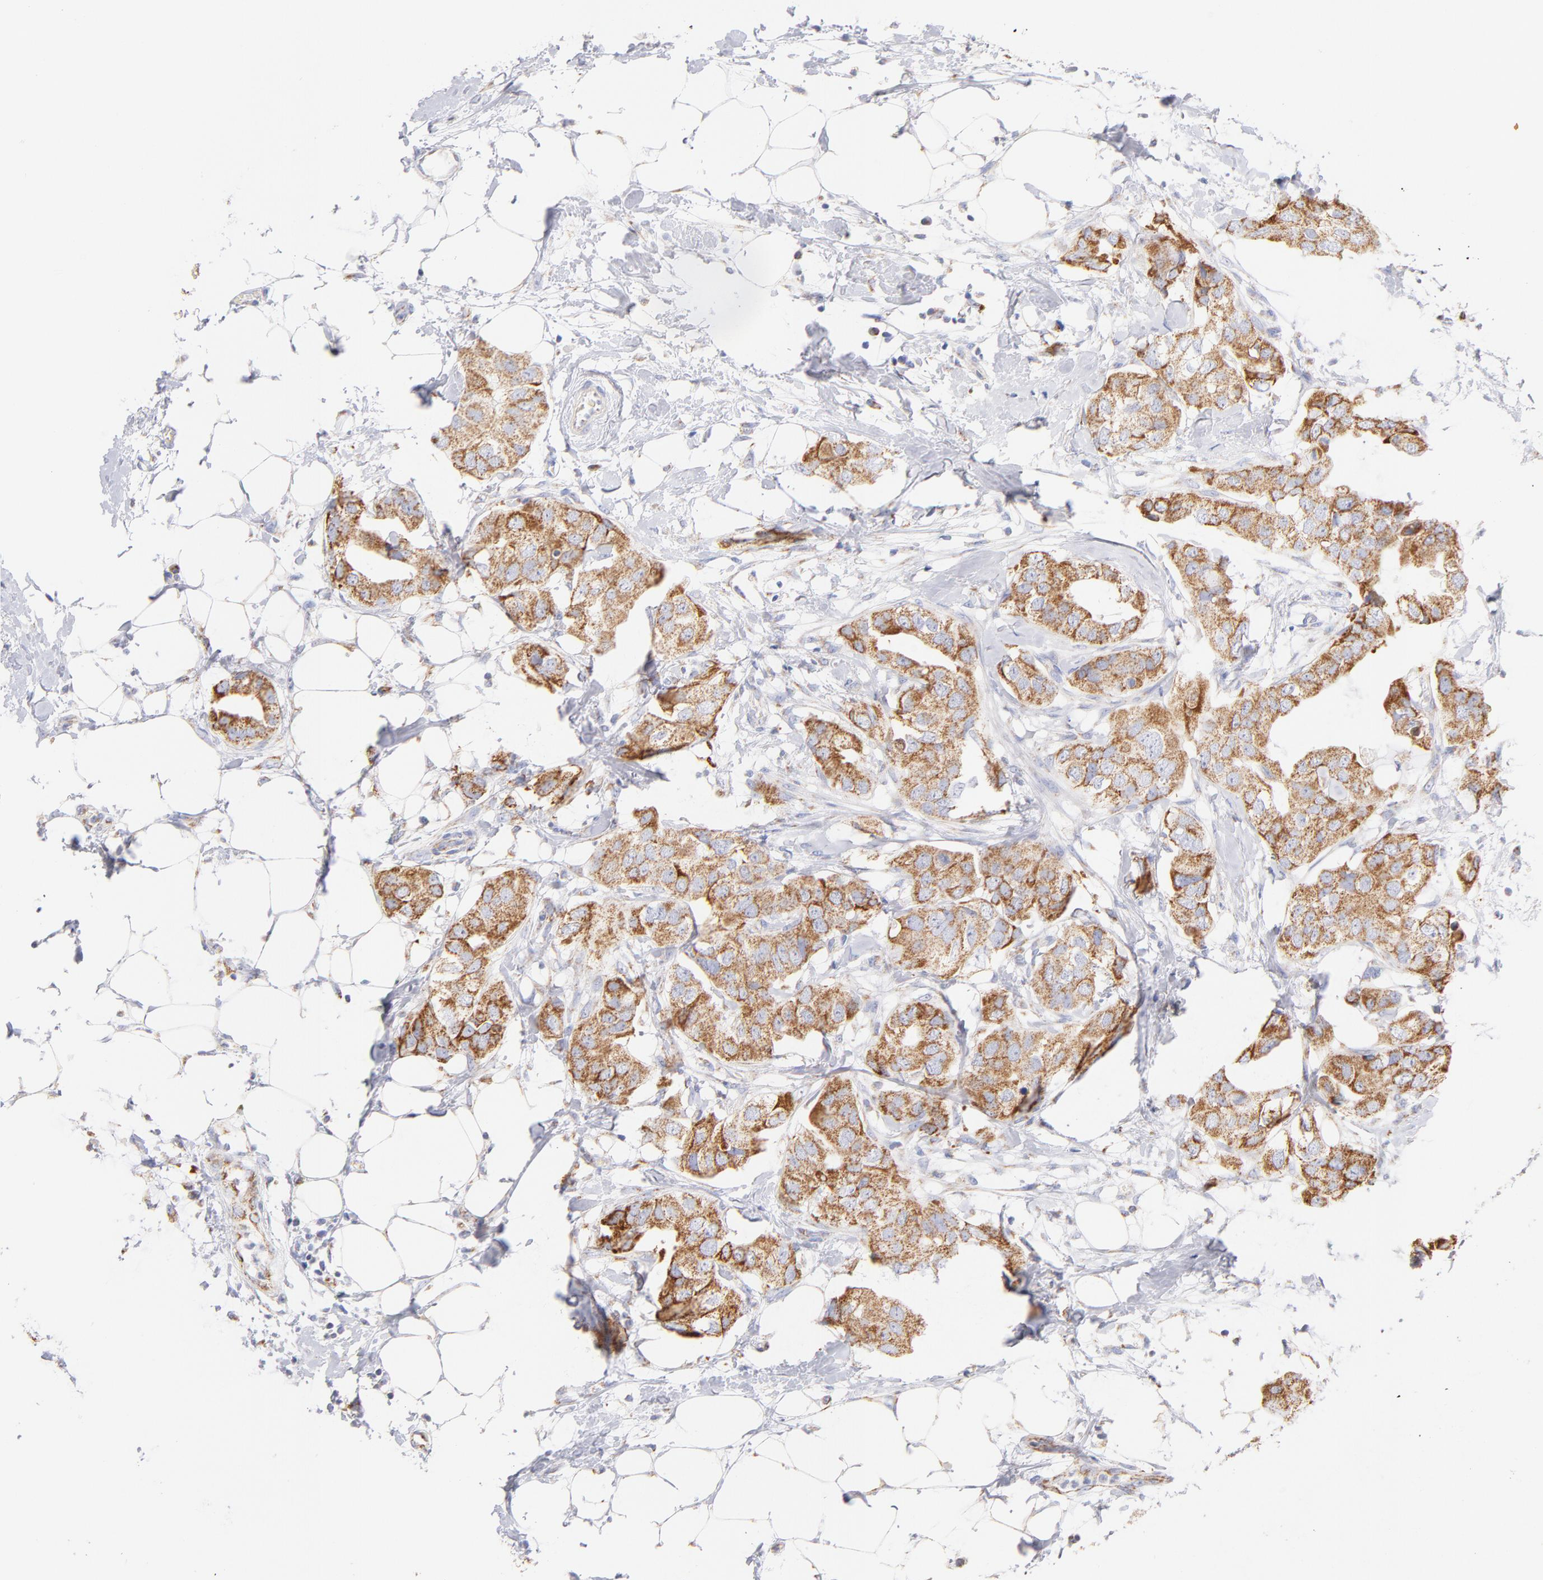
{"staining": {"intensity": "moderate", "quantity": ">75%", "location": "cytoplasmic/membranous"}, "tissue": "breast cancer", "cell_type": "Tumor cells", "image_type": "cancer", "snomed": [{"axis": "morphology", "description": "Duct carcinoma"}, {"axis": "topography", "description": "Breast"}], "caption": "A medium amount of moderate cytoplasmic/membranous positivity is appreciated in approximately >75% of tumor cells in infiltrating ductal carcinoma (breast) tissue.", "gene": "AIFM1", "patient": {"sex": "female", "age": 40}}